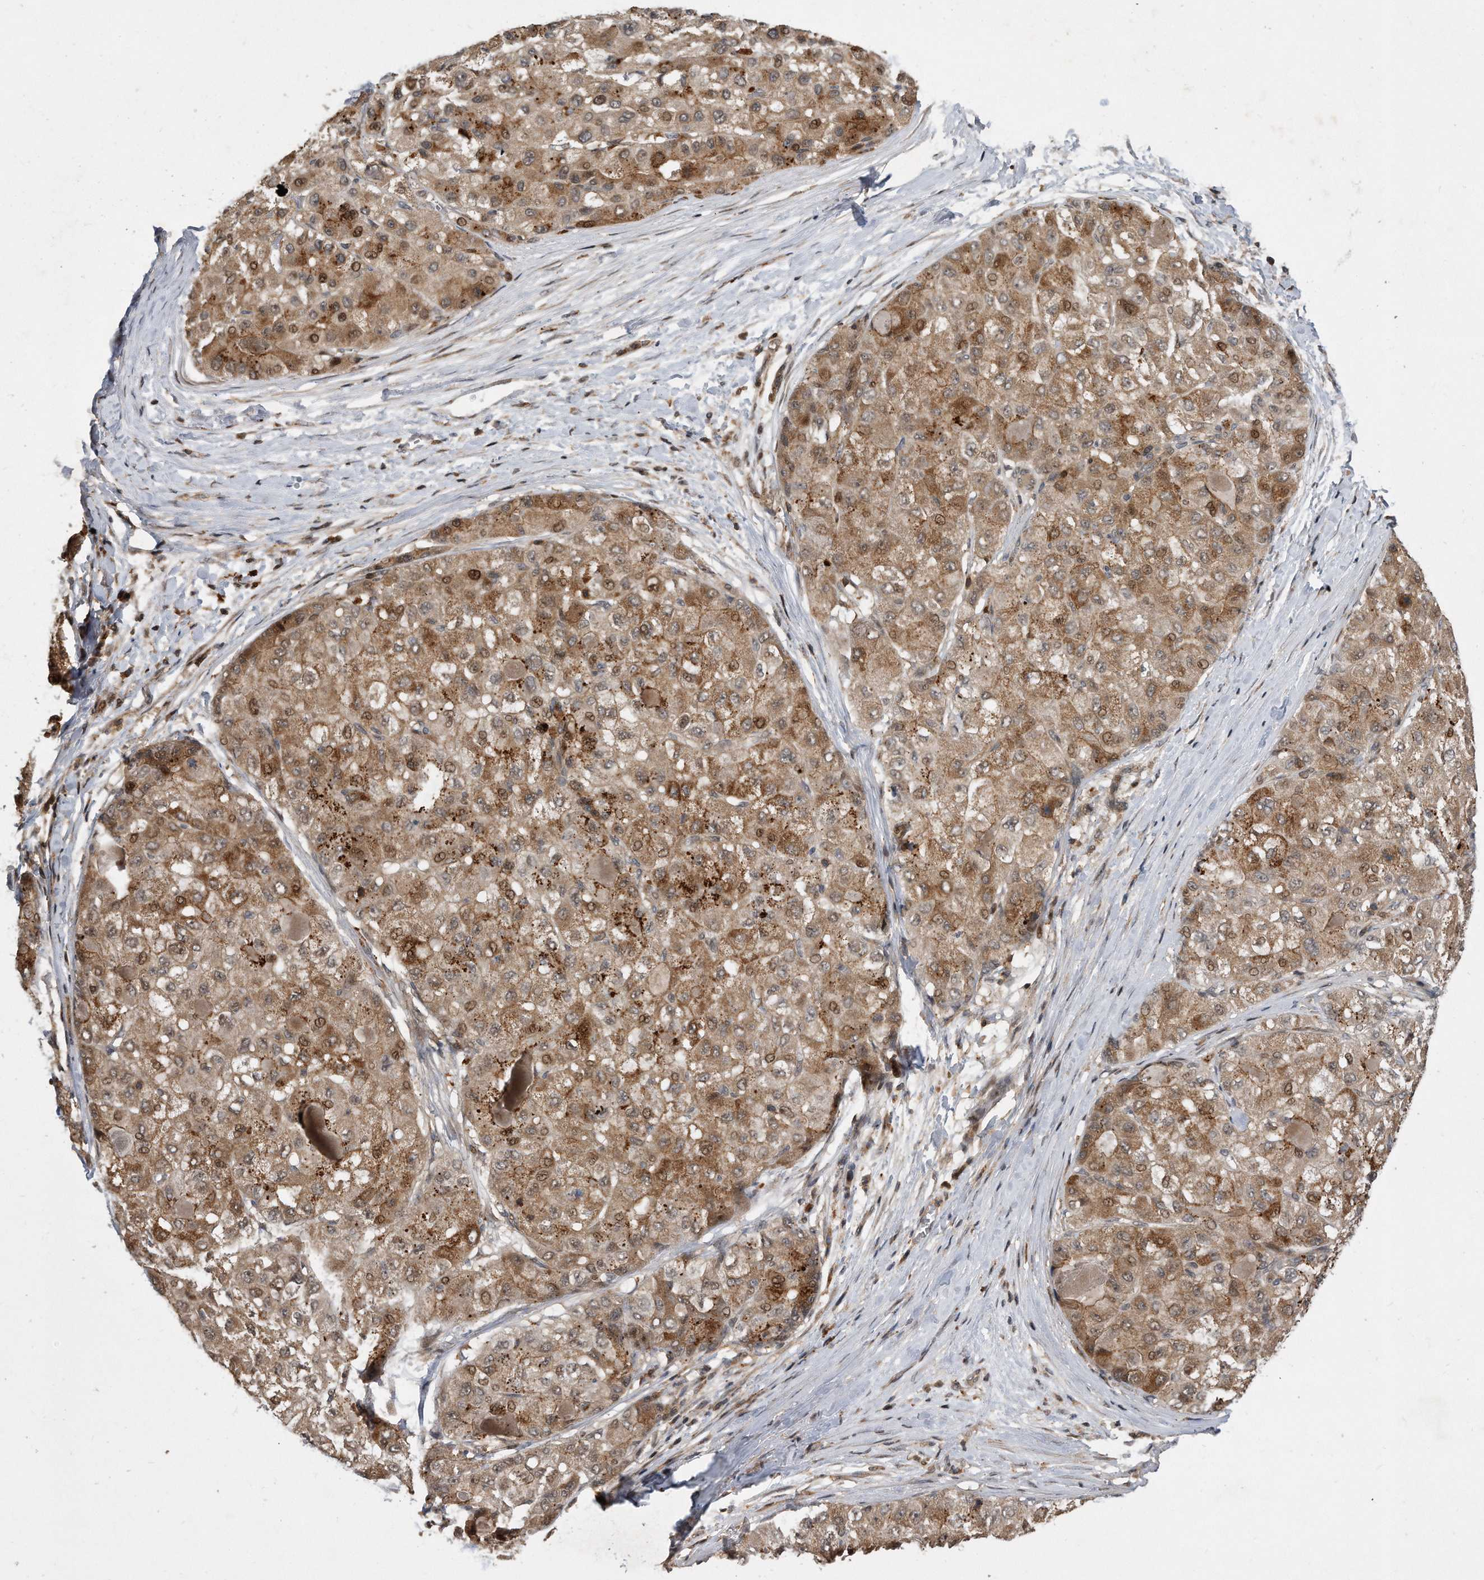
{"staining": {"intensity": "moderate", "quantity": ">75%", "location": "cytoplasmic/membranous,nuclear"}, "tissue": "liver cancer", "cell_type": "Tumor cells", "image_type": "cancer", "snomed": [{"axis": "morphology", "description": "Carcinoma, Hepatocellular, NOS"}, {"axis": "topography", "description": "Liver"}], "caption": "Immunohistochemical staining of liver cancer shows medium levels of moderate cytoplasmic/membranous and nuclear protein expression in about >75% of tumor cells.", "gene": "PGBD2", "patient": {"sex": "male", "age": 80}}